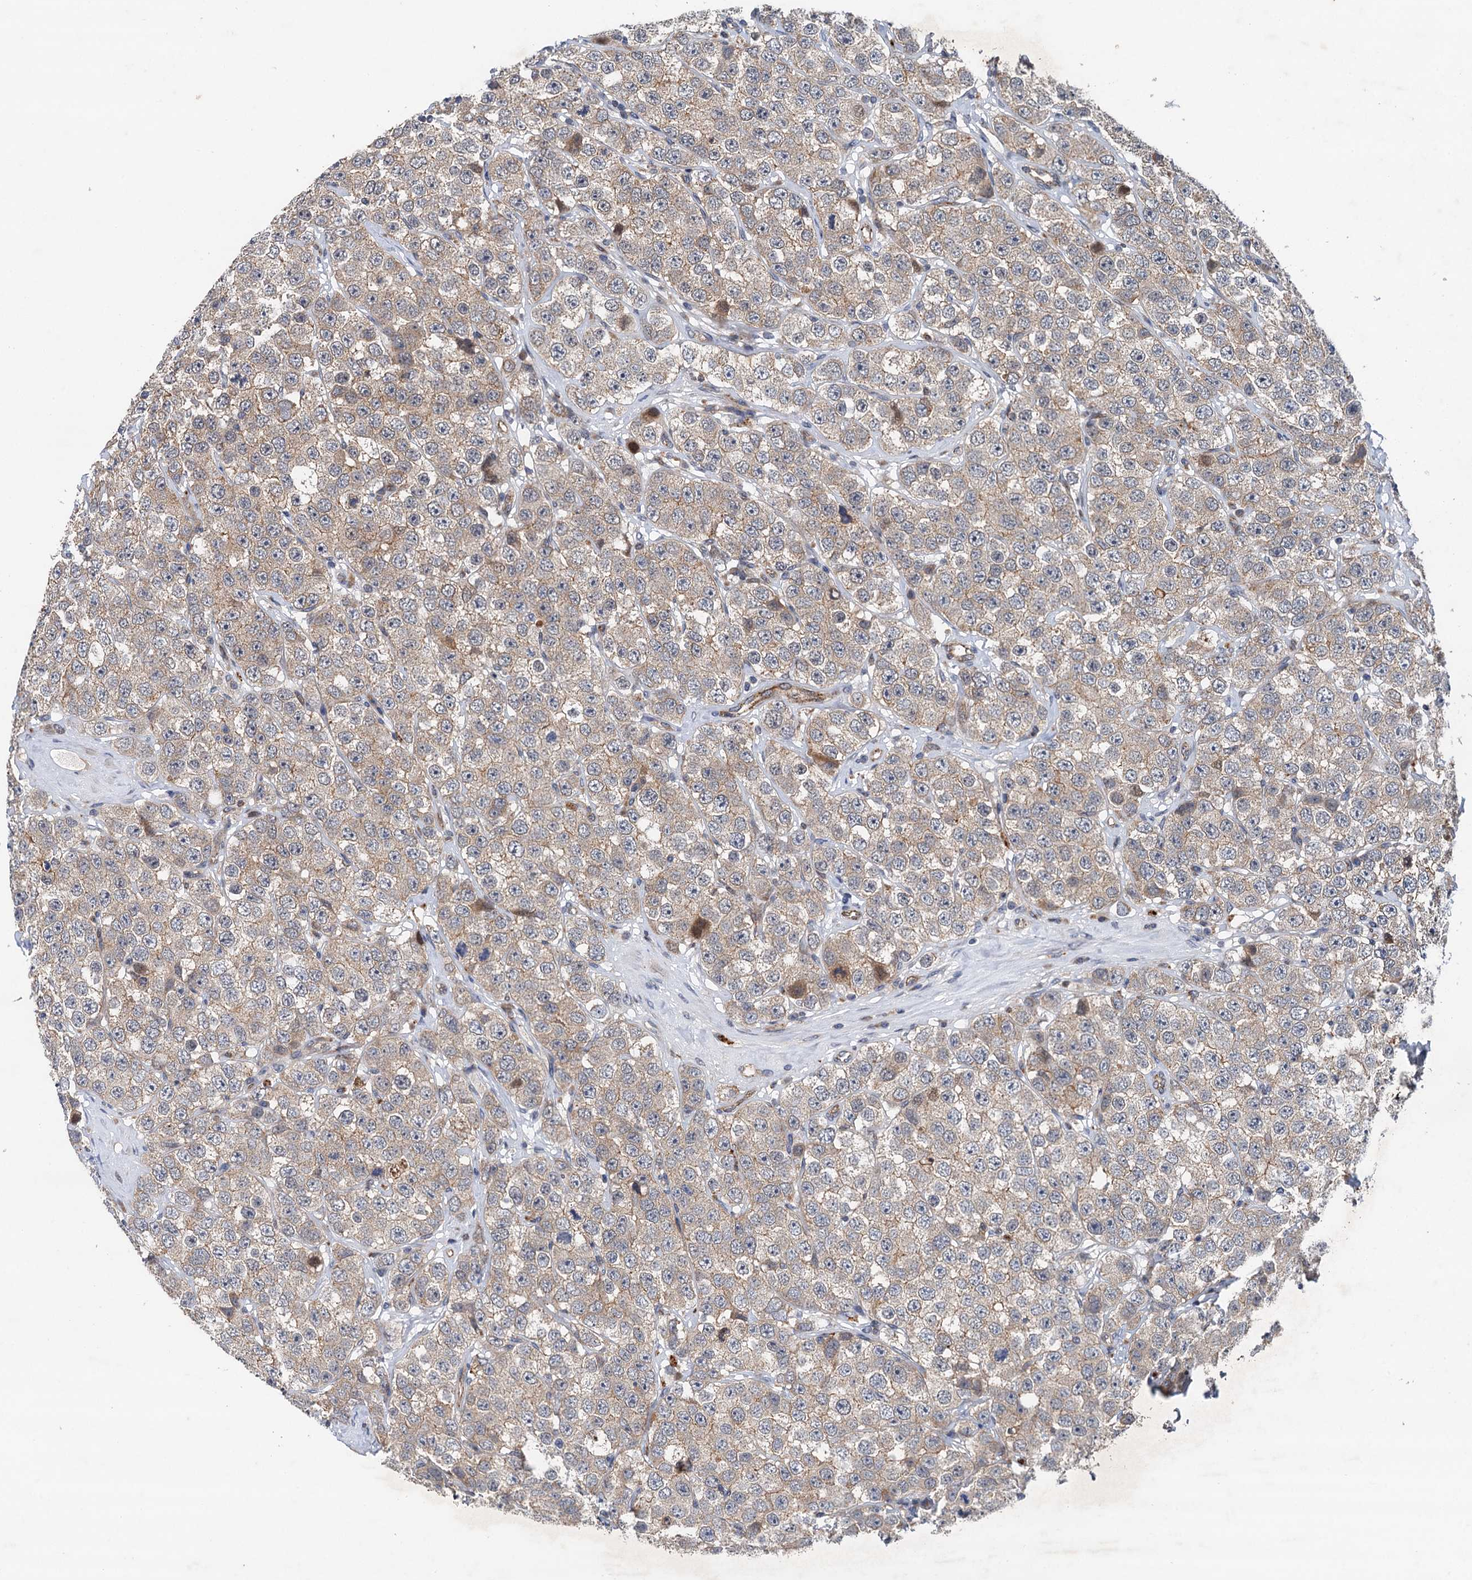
{"staining": {"intensity": "weak", "quantity": "25%-75%", "location": "cytoplasmic/membranous"}, "tissue": "testis cancer", "cell_type": "Tumor cells", "image_type": "cancer", "snomed": [{"axis": "morphology", "description": "Seminoma, NOS"}, {"axis": "topography", "description": "Testis"}], "caption": "Testis cancer tissue shows weak cytoplasmic/membranous staining in about 25%-75% of tumor cells, visualized by immunohistochemistry.", "gene": "NLRP10", "patient": {"sex": "male", "age": 28}}